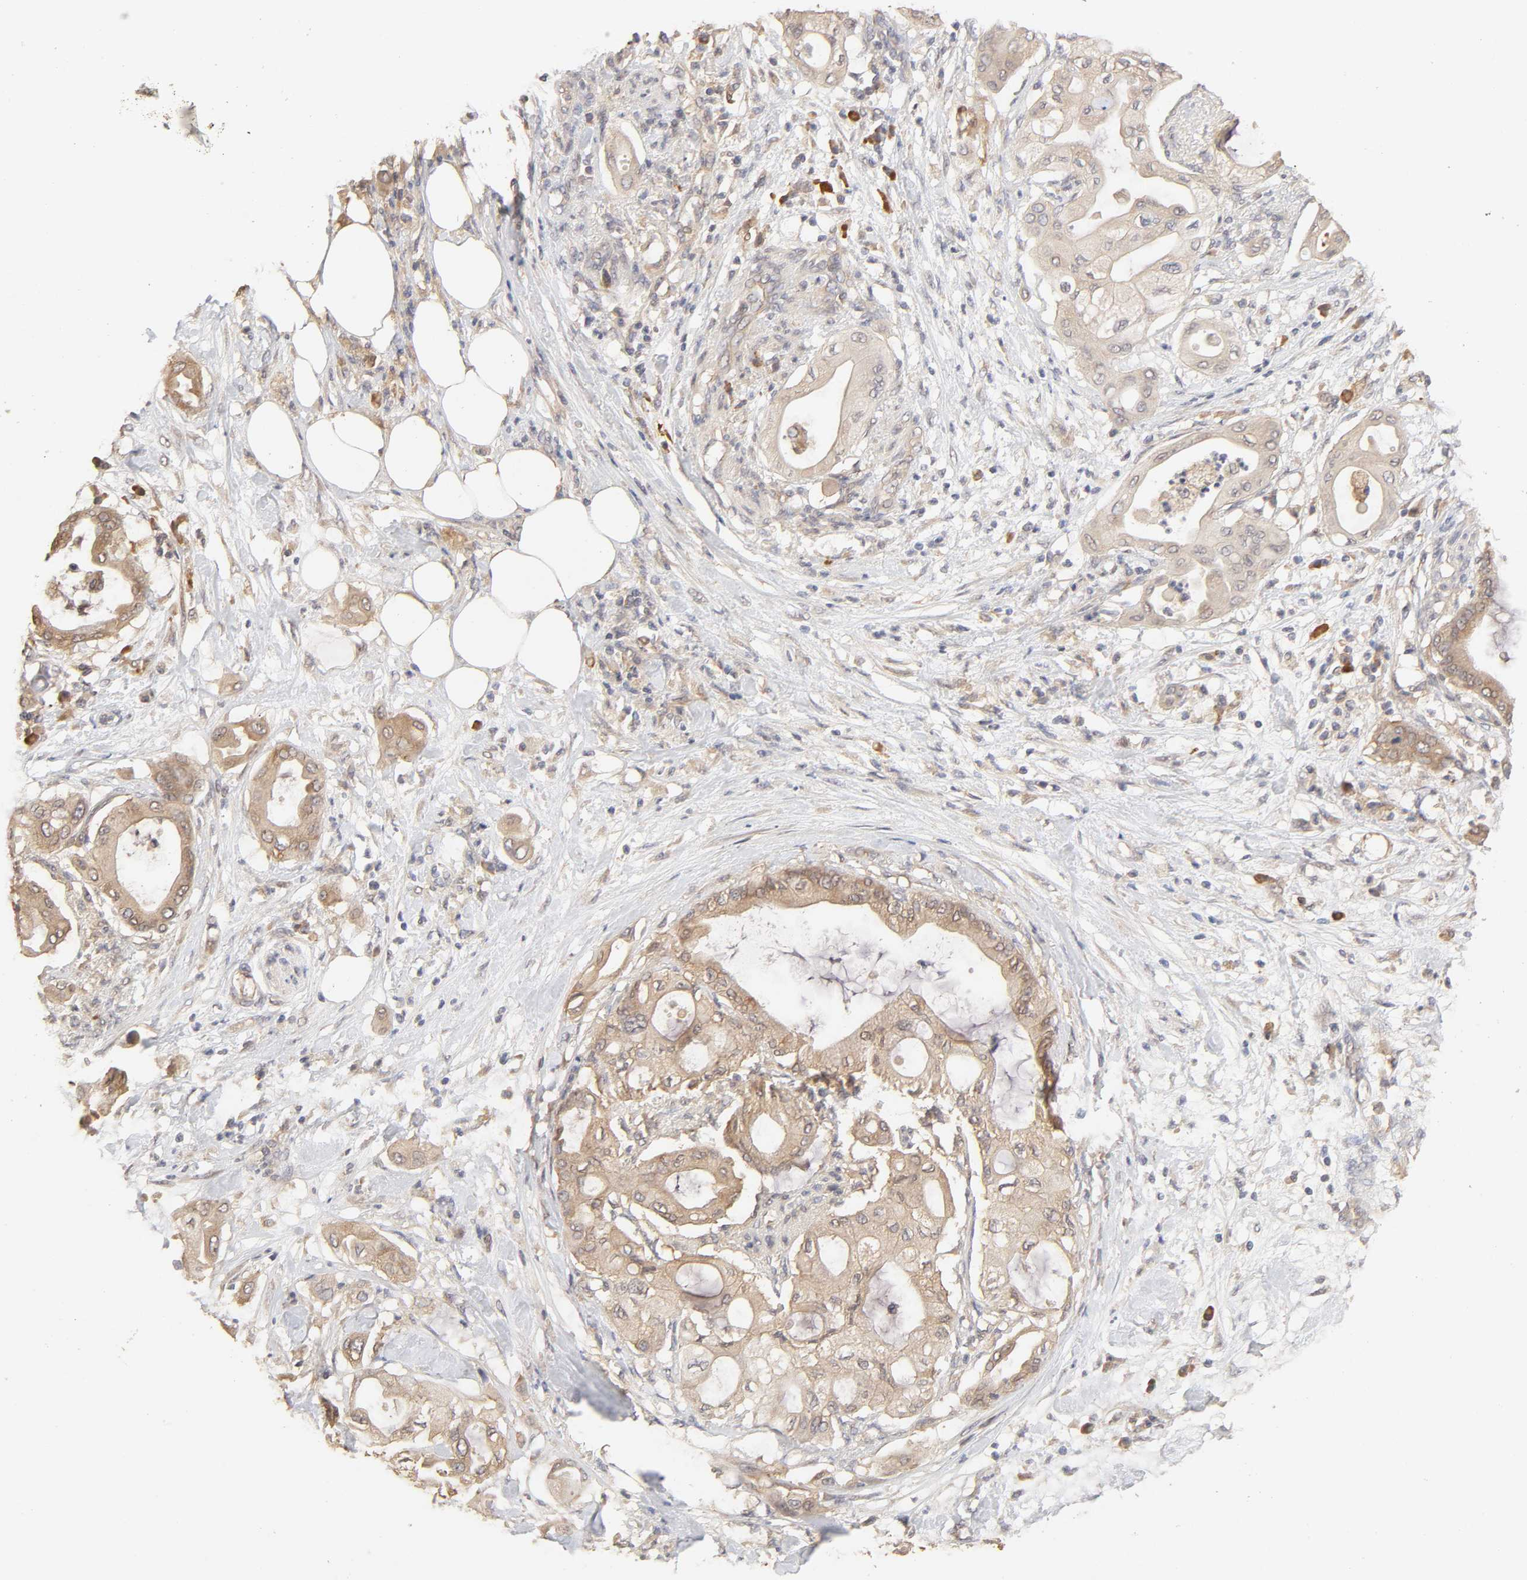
{"staining": {"intensity": "moderate", "quantity": "25%-75%", "location": "cytoplasmic/membranous"}, "tissue": "pancreatic cancer", "cell_type": "Tumor cells", "image_type": "cancer", "snomed": [{"axis": "morphology", "description": "Adenocarcinoma, NOS"}, {"axis": "morphology", "description": "Adenocarcinoma, metastatic, NOS"}, {"axis": "topography", "description": "Lymph node"}, {"axis": "topography", "description": "Pancreas"}, {"axis": "topography", "description": "Duodenum"}], "caption": "This photomicrograph exhibits pancreatic cancer (adenocarcinoma) stained with IHC to label a protein in brown. The cytoplasmic/membranous of tumor cells show moderate positivity for the protein. Nuclei are counter-stained blue.", "gene": "AP1G2", "patient": {"sex": "female", "age": 64}}